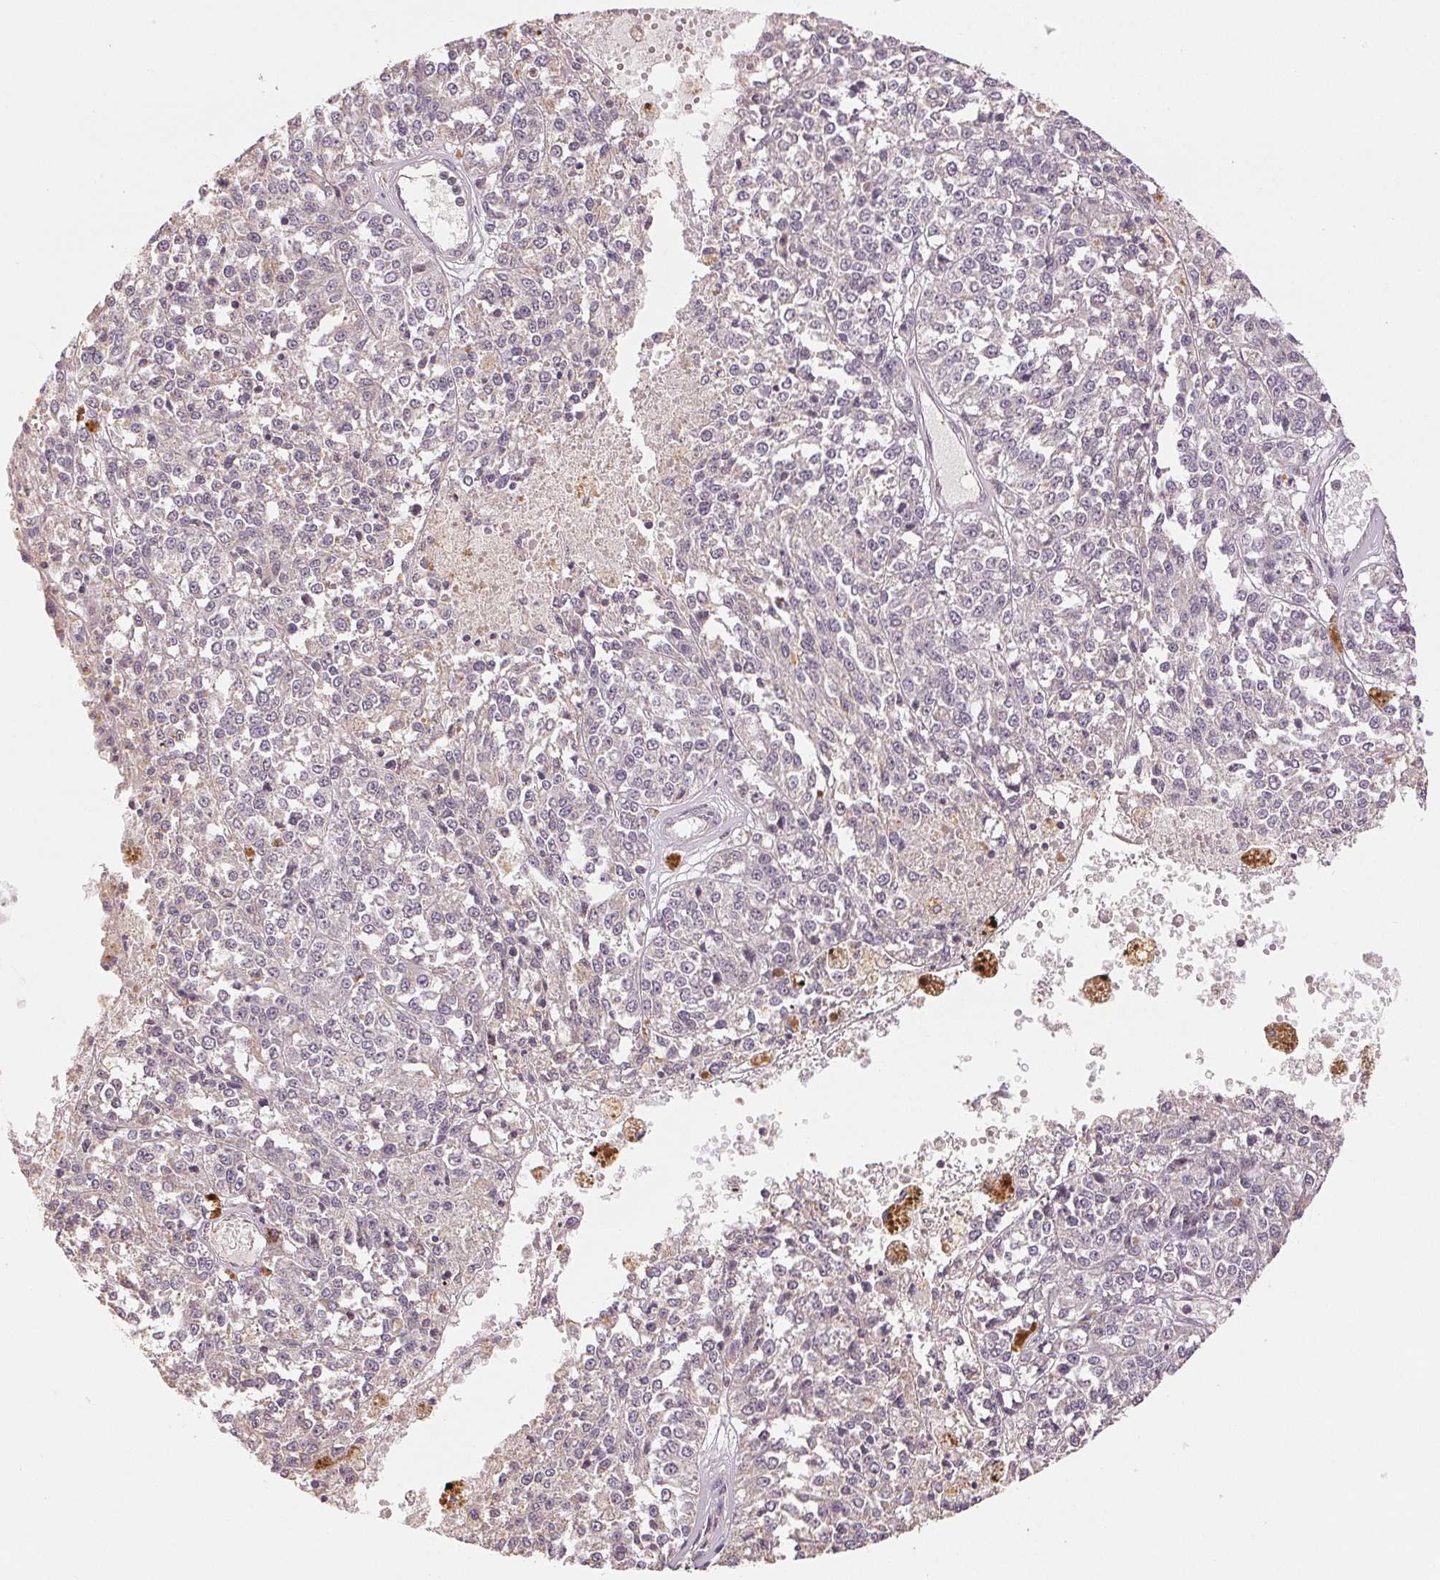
{"staining": {"intensity": "negative", "quantity": "none", "location": "none"}, "tissue": "melanoma", "cell_type": "Tumor cells", "image_type": "cancer", "snomed": [{"axis": "morphology", "description": "Malignant melanoma, Metastatic site"}, {"axis": "topography", "description": "Lymph node"}], "caption": "A histopathology image of malignant melanoma (metastatic site) stained for a protein reveals no brown staining in tumor cells. (DAB (3,3'-diaminobenzidine) immunohistochemistry (IHC) visualized using brightfield microscopy, high magnification).", "gene": "COX14", "patient": {"sex": "female", "age": 64}}